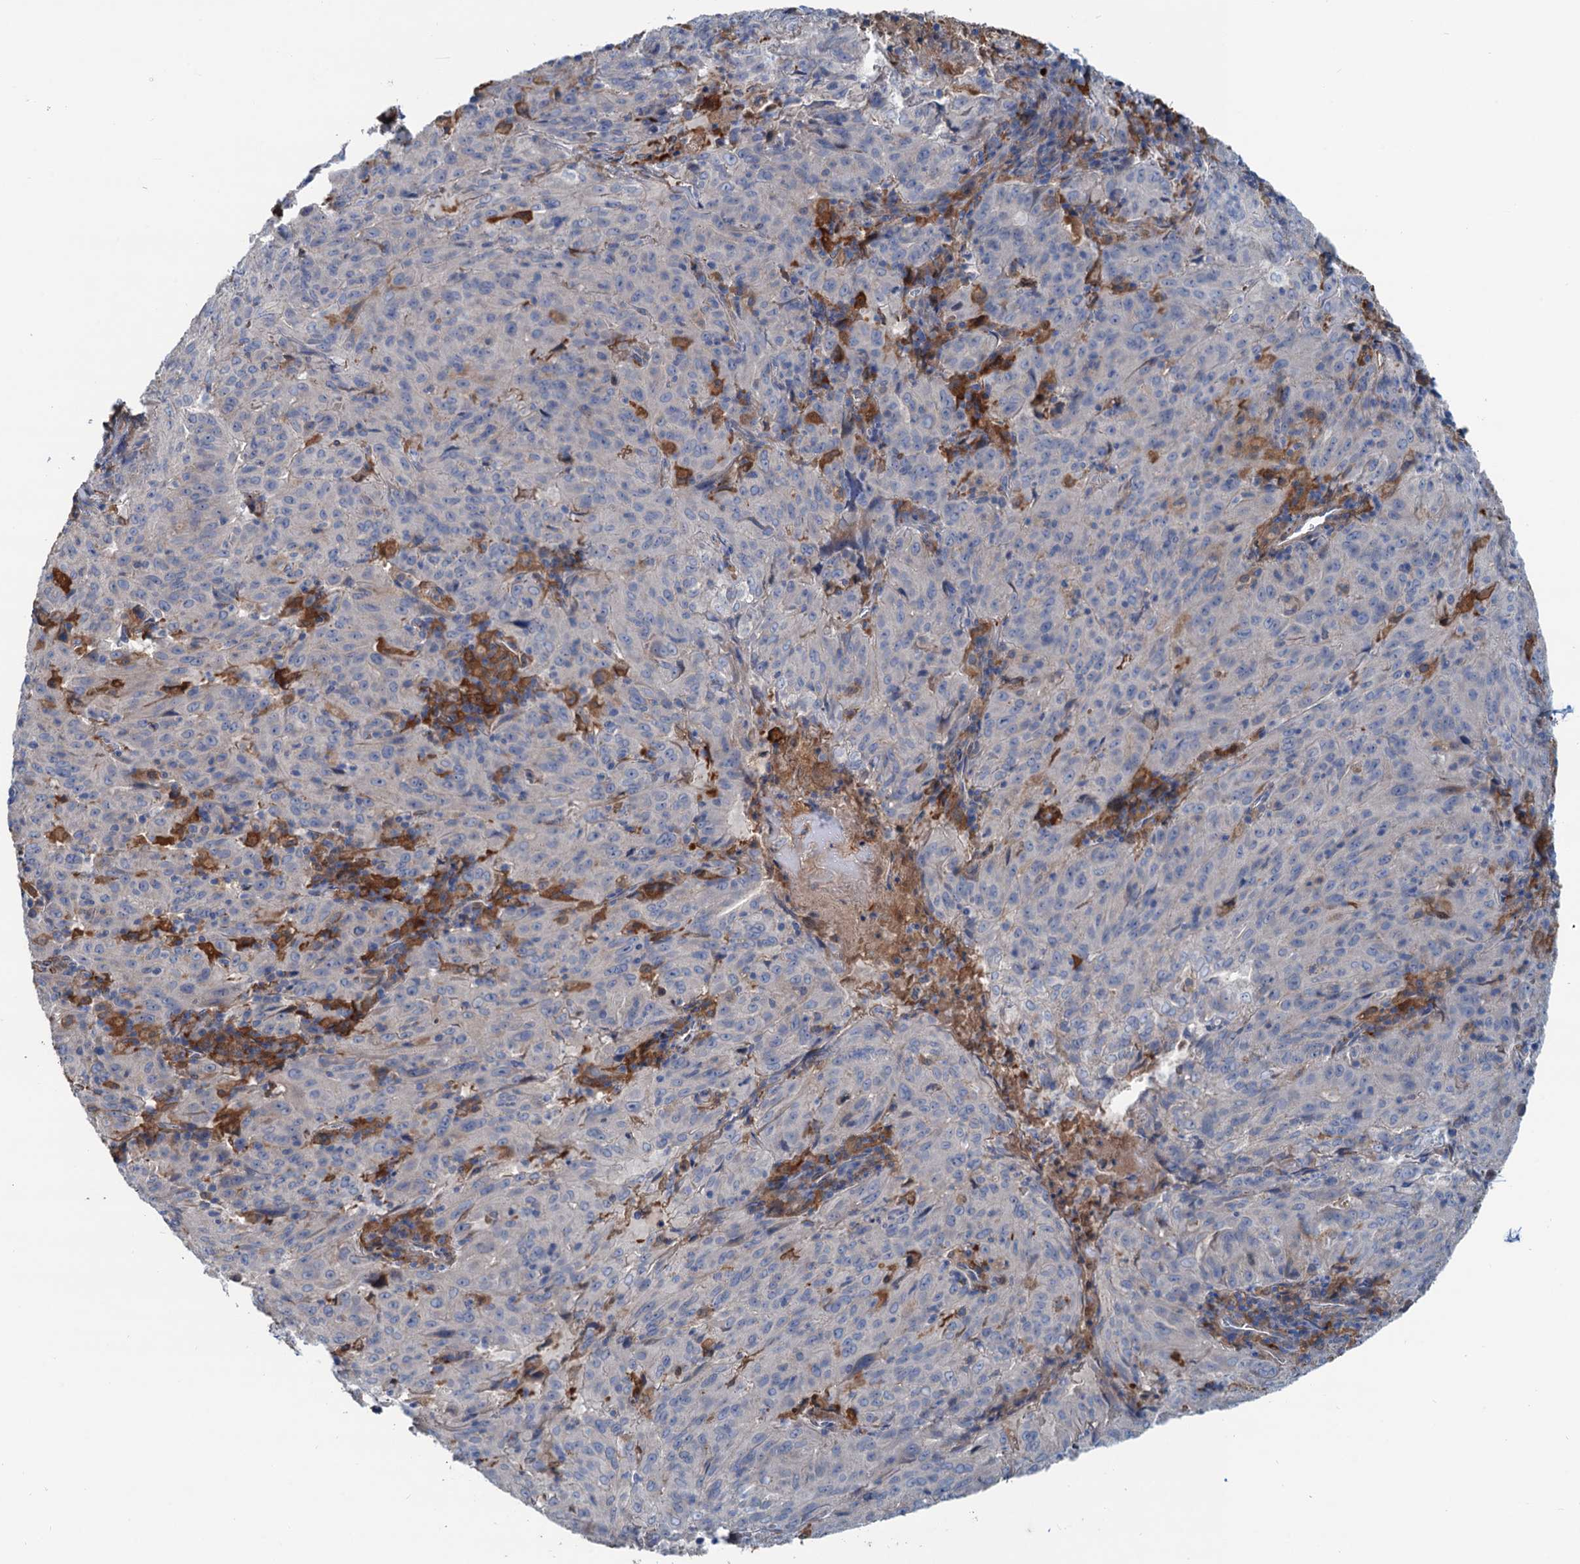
{"staining": {"intensity": "negative", "quantity": "none", "location": "none"}, "tissue": "pancreatic cancer", "cell_type": "Tumor cells", "image_type": "cancer", "snomed": [{"axis": "morphology", "description": "Adenocarcinoma, NOS"}, {"axis": "topography", "description": "Pancreas"}], "caption": "Immunohistochemical staining of human pancreatic cancer (adenocarcinoma) reveals no significant staining in tumor cells.", "gene": "CSTPP1", "patient": {"sex": "male", "age": 63}}